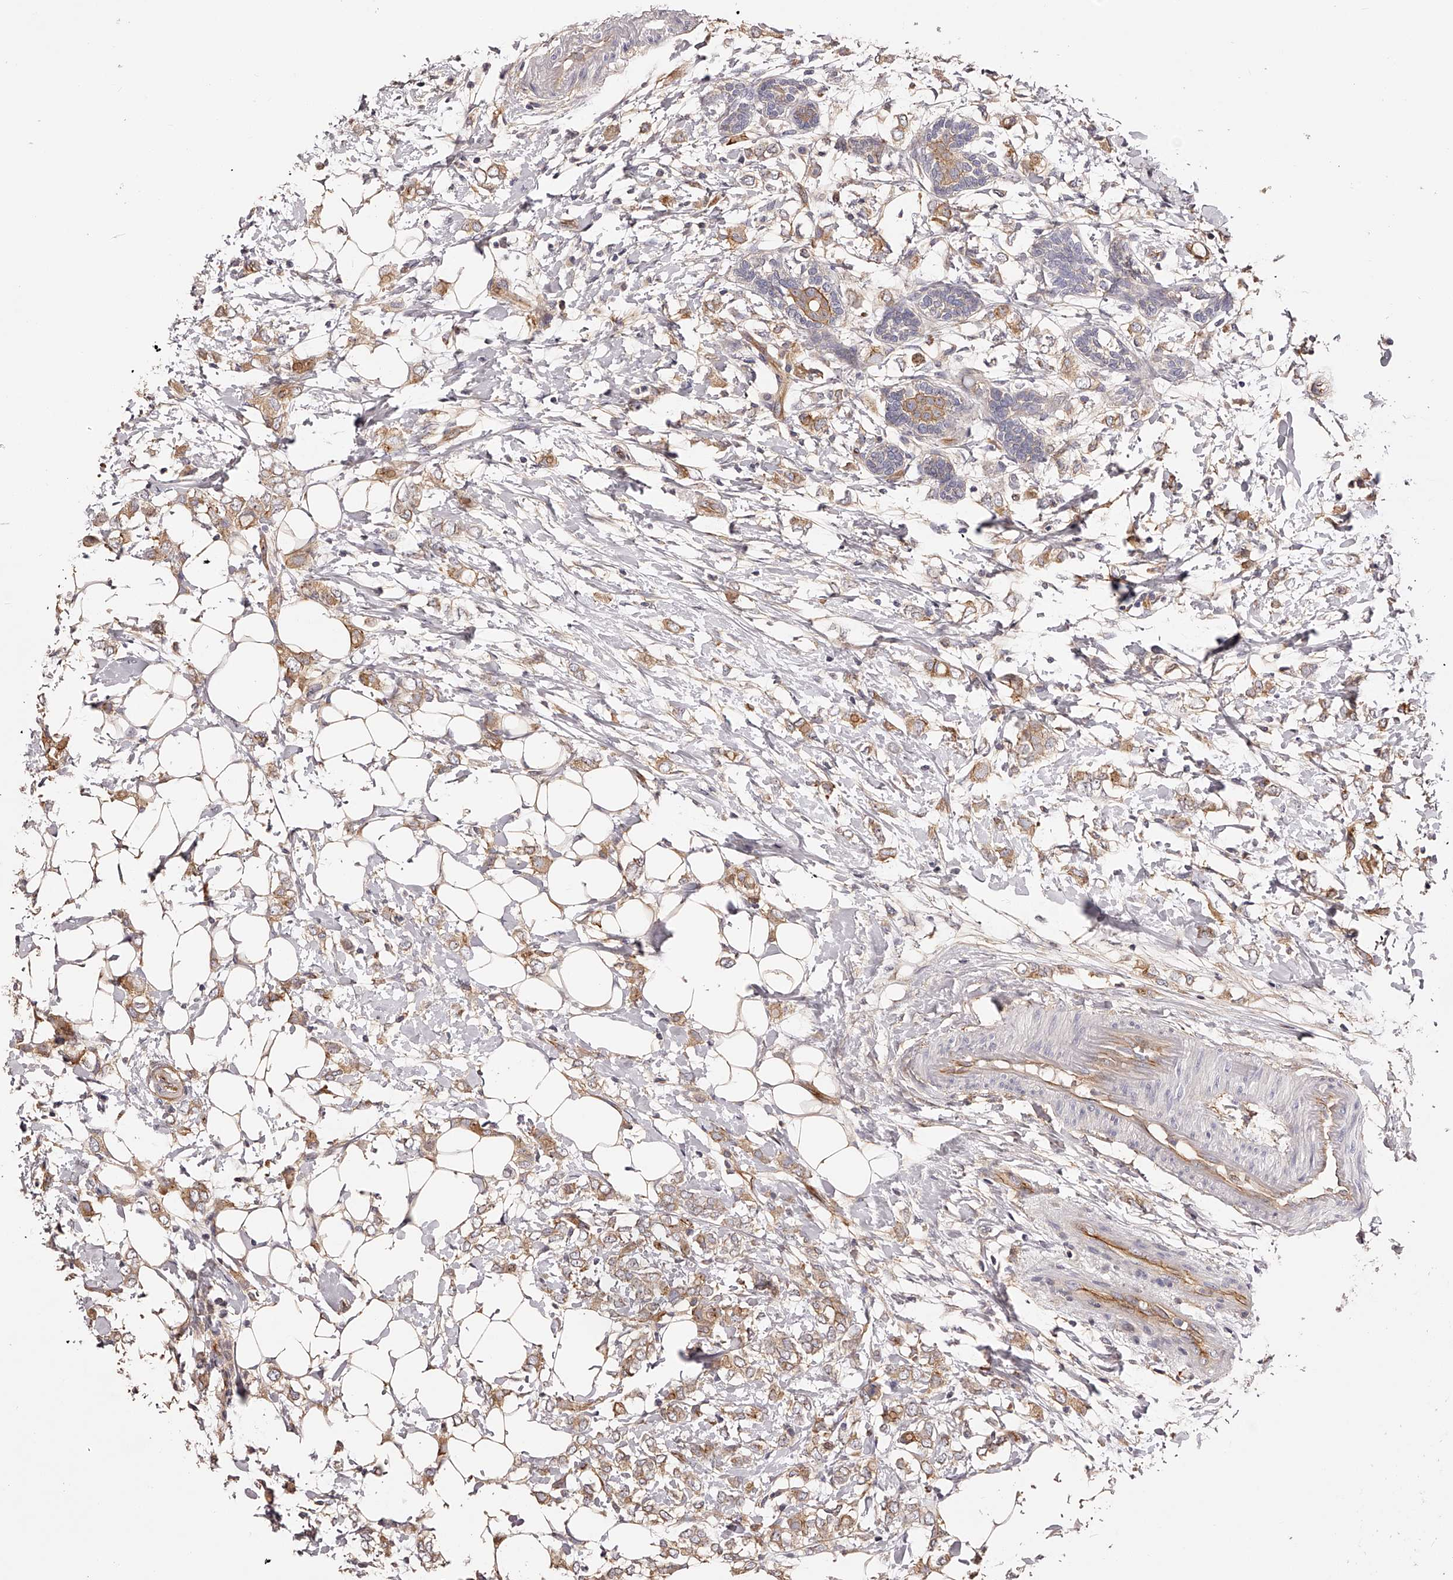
{"staining": {"intensity": "moderate", "quantity": ">75%", "location": "cytoplasmic/membranous"}, "tissue": "breast cancer", "cell_type": "Tumor cells", "image_type": "cancer", "snomed": [{"axis": "morphology", "description": "Normal tissue, NOS"}, {"axis": "morphology", "description": "Lobular carcinoma"}, {"axis": "topography", "description": "Breast"}], "caption": "Brown immunohistochemical staining in human breast cancer (lobular carcinoma) exhibits moderate cytoplasmic/membranous expression in approximately >75% of tumor cells.", "gene": "LTV1", "patient": {"sex": "female", "age": 47}}